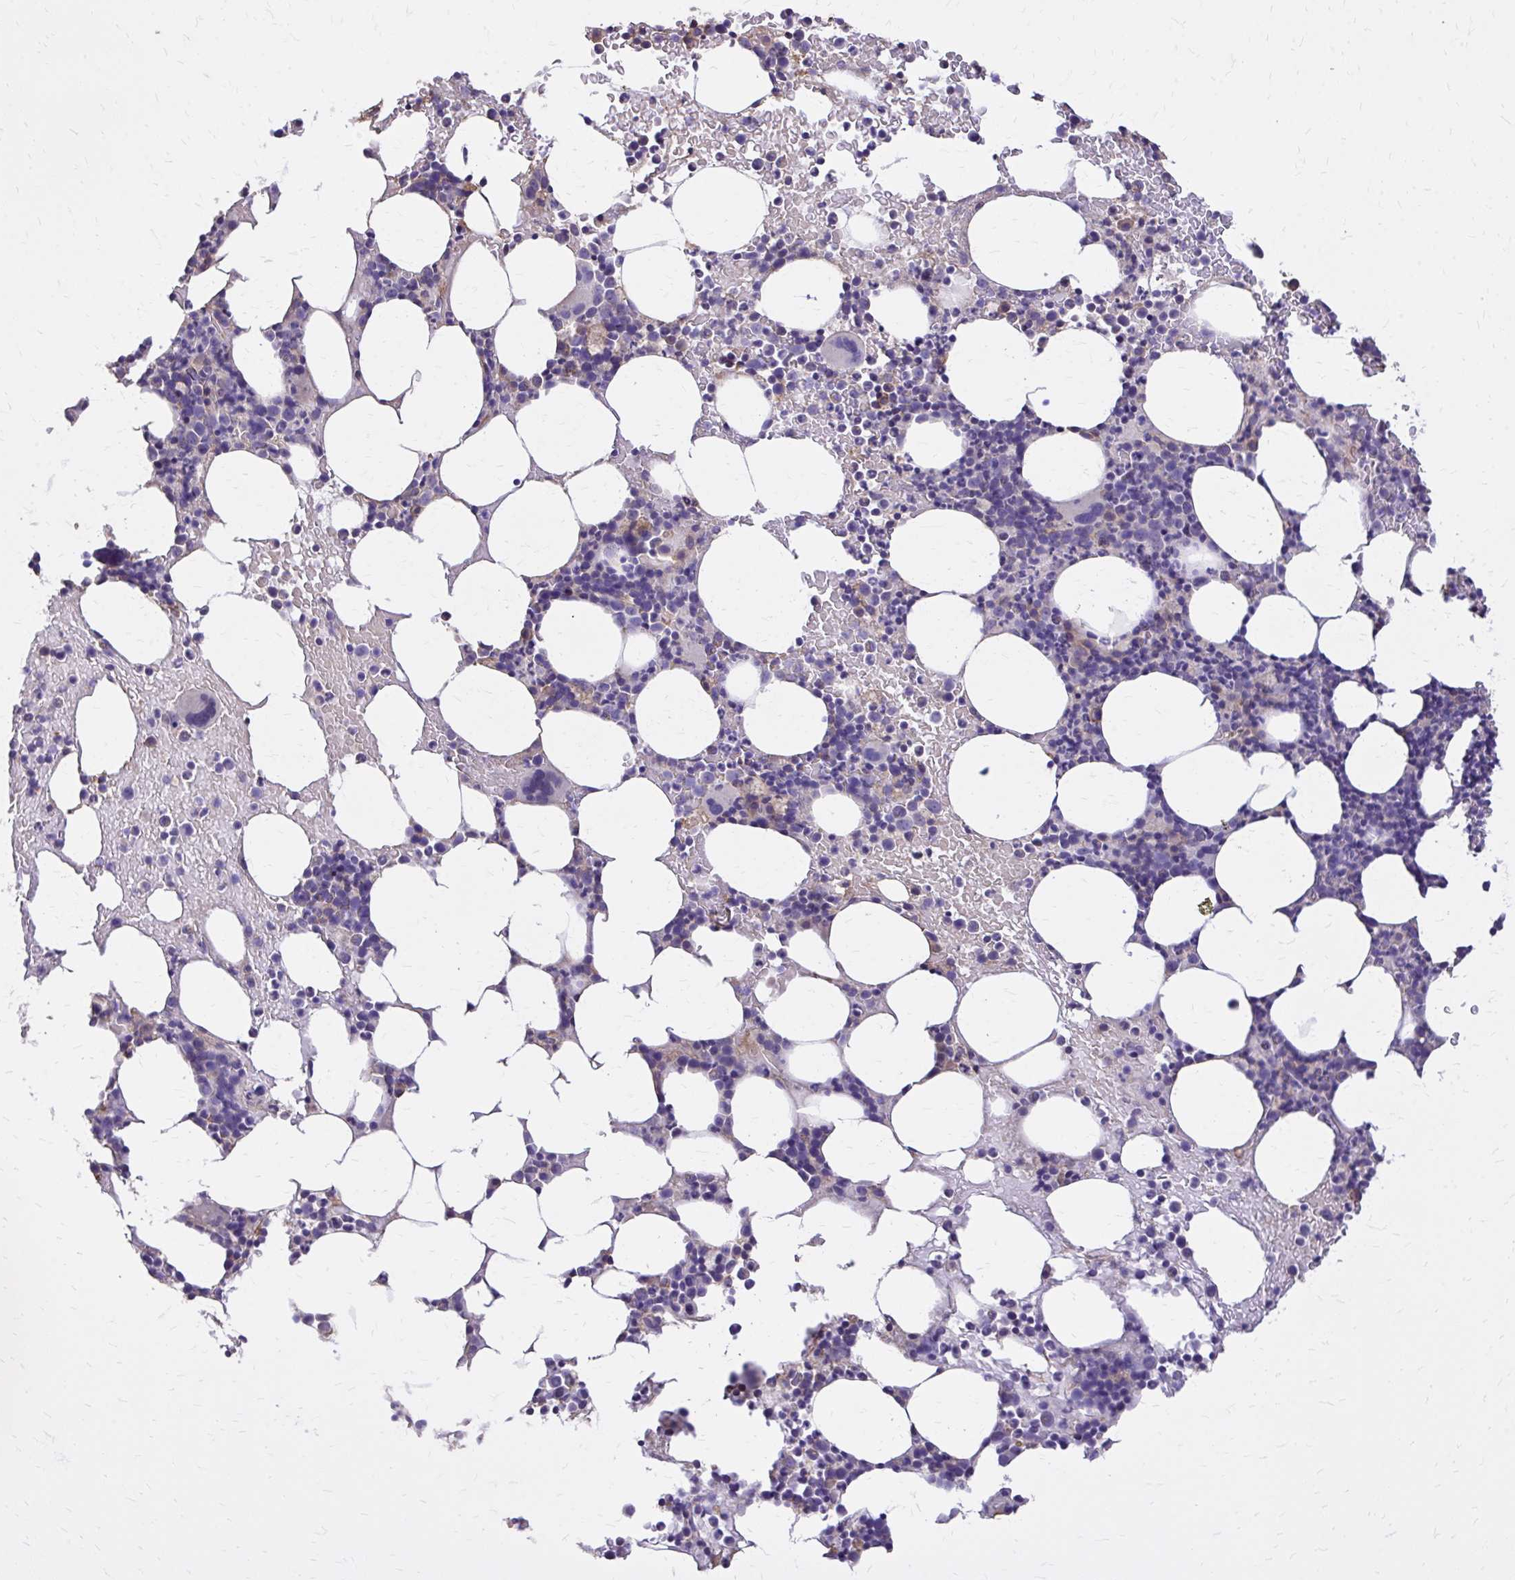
{"staining": {"intensity": "negative", "quantity": "none", "location": "none"}, "tissue": "bone marrow", "cell_type": "Hematopoietic cells", "image_type": "normal", "snomed": [{"axis": "morphology", "description": "Normal tissue, NOS"}, {"axis": "topography", "description": "Bone marrow"}], "caption": "Immunohistochemical staining of unremarkable human bone marrow demonstrates no significant expression in hematopoietic cells.", "gene": "EPB41L1", "patient": {"sex": "female", "age": 62}}